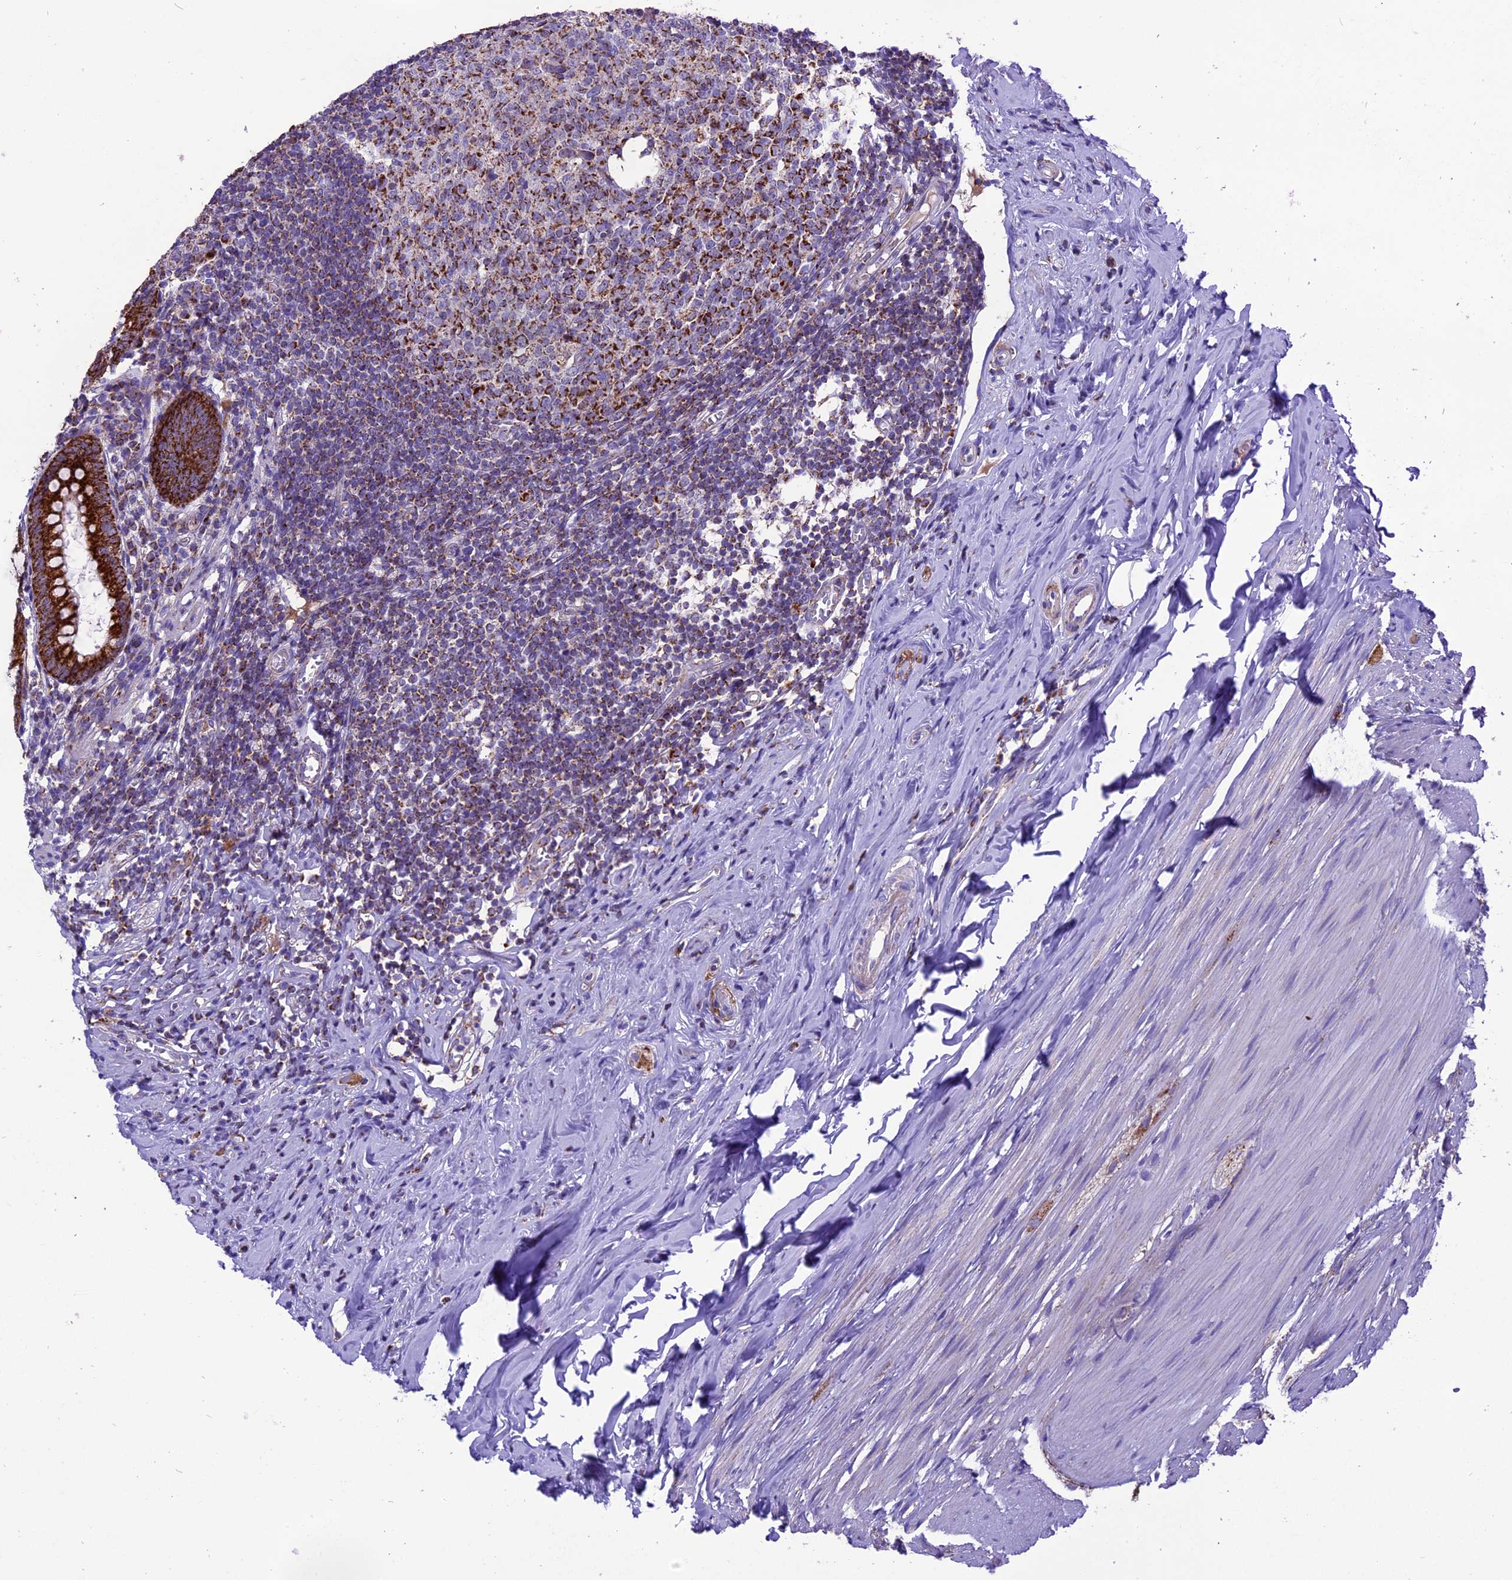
{"staining": {"intensity": "strong", "quantity": ">75%", "location": "cytoplasmic/membranous"}, "tissue": "appendix", "cell_type": "Glandular cells", "image_type": "normal", "snomed": [{"axis": "morphology", "description": "Normal tissue, NOS"}, {"axis": "topography", "description": "Appendix"}], "caption": "Immunohistochemical staining of unremarkable human appendix demonstrates >75% levels of strong cytoplasmic/membranous protein positivity in approximately >75% of glandular cells.", "gene": "MRPS34", "patient": {"sex": "female", "age": 51}}